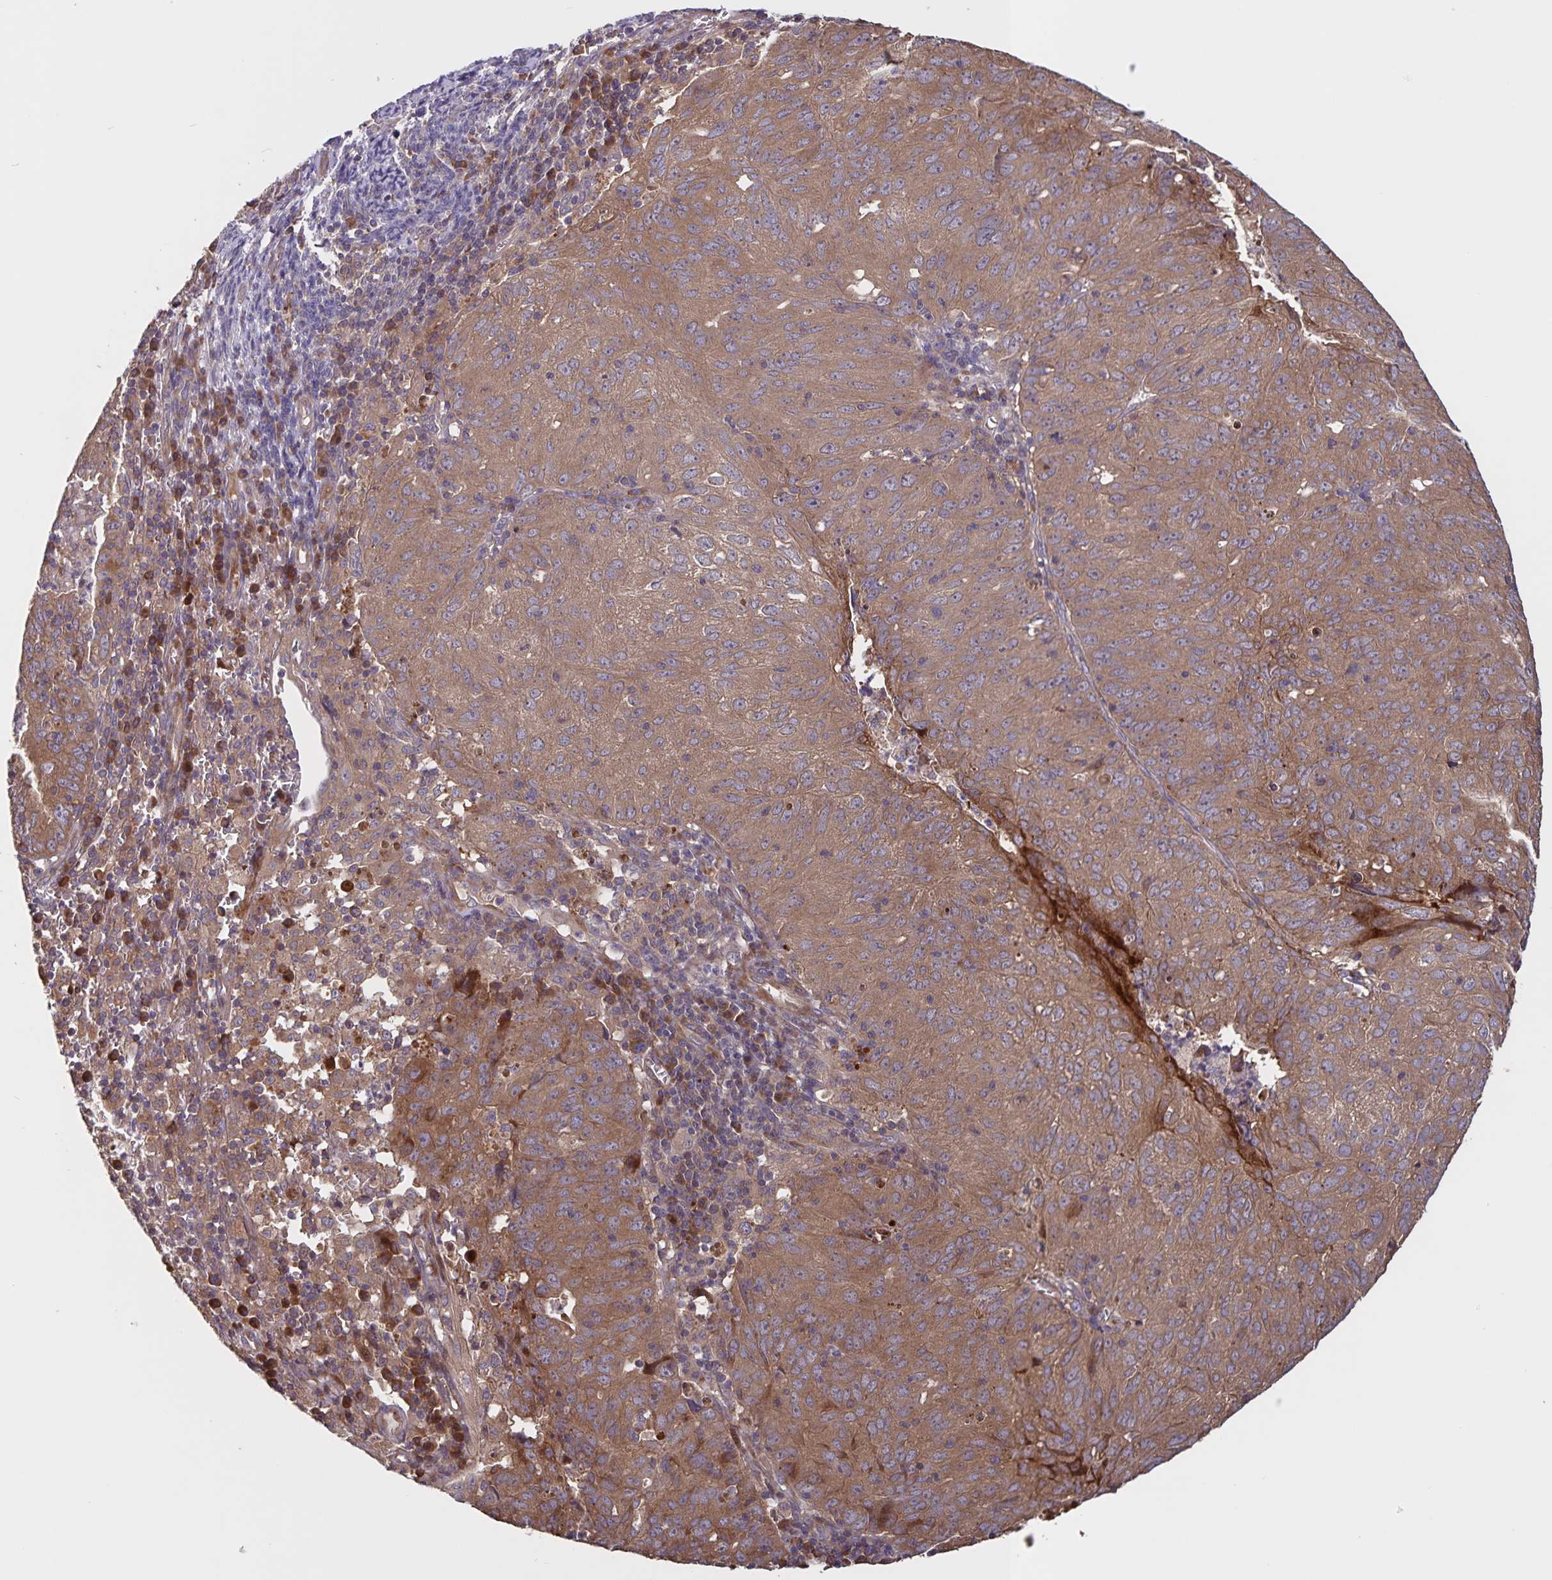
{"staining": {"intensity": "moderate", "quantity": ">75%", "location": "cytoplasmic/membranous"}, "tissue": "cervical cancer", "cell_type": "Tumor cells", "image_type": "cancer", "snomed": [{"axis": "morphology", "description": "Adenocarcinoma, NOS"}, {"axis": "topography", "description": "Cervix"}], "caption": "Immunohistochemistry (DAB) staining of human cervical adenocarcinoma displays moderate cytoplasmic/membranous protein expression in approximately >75% of tumor cells.", "gene": "FBXL16", "patient": {"sex": "female", "age": 56}}